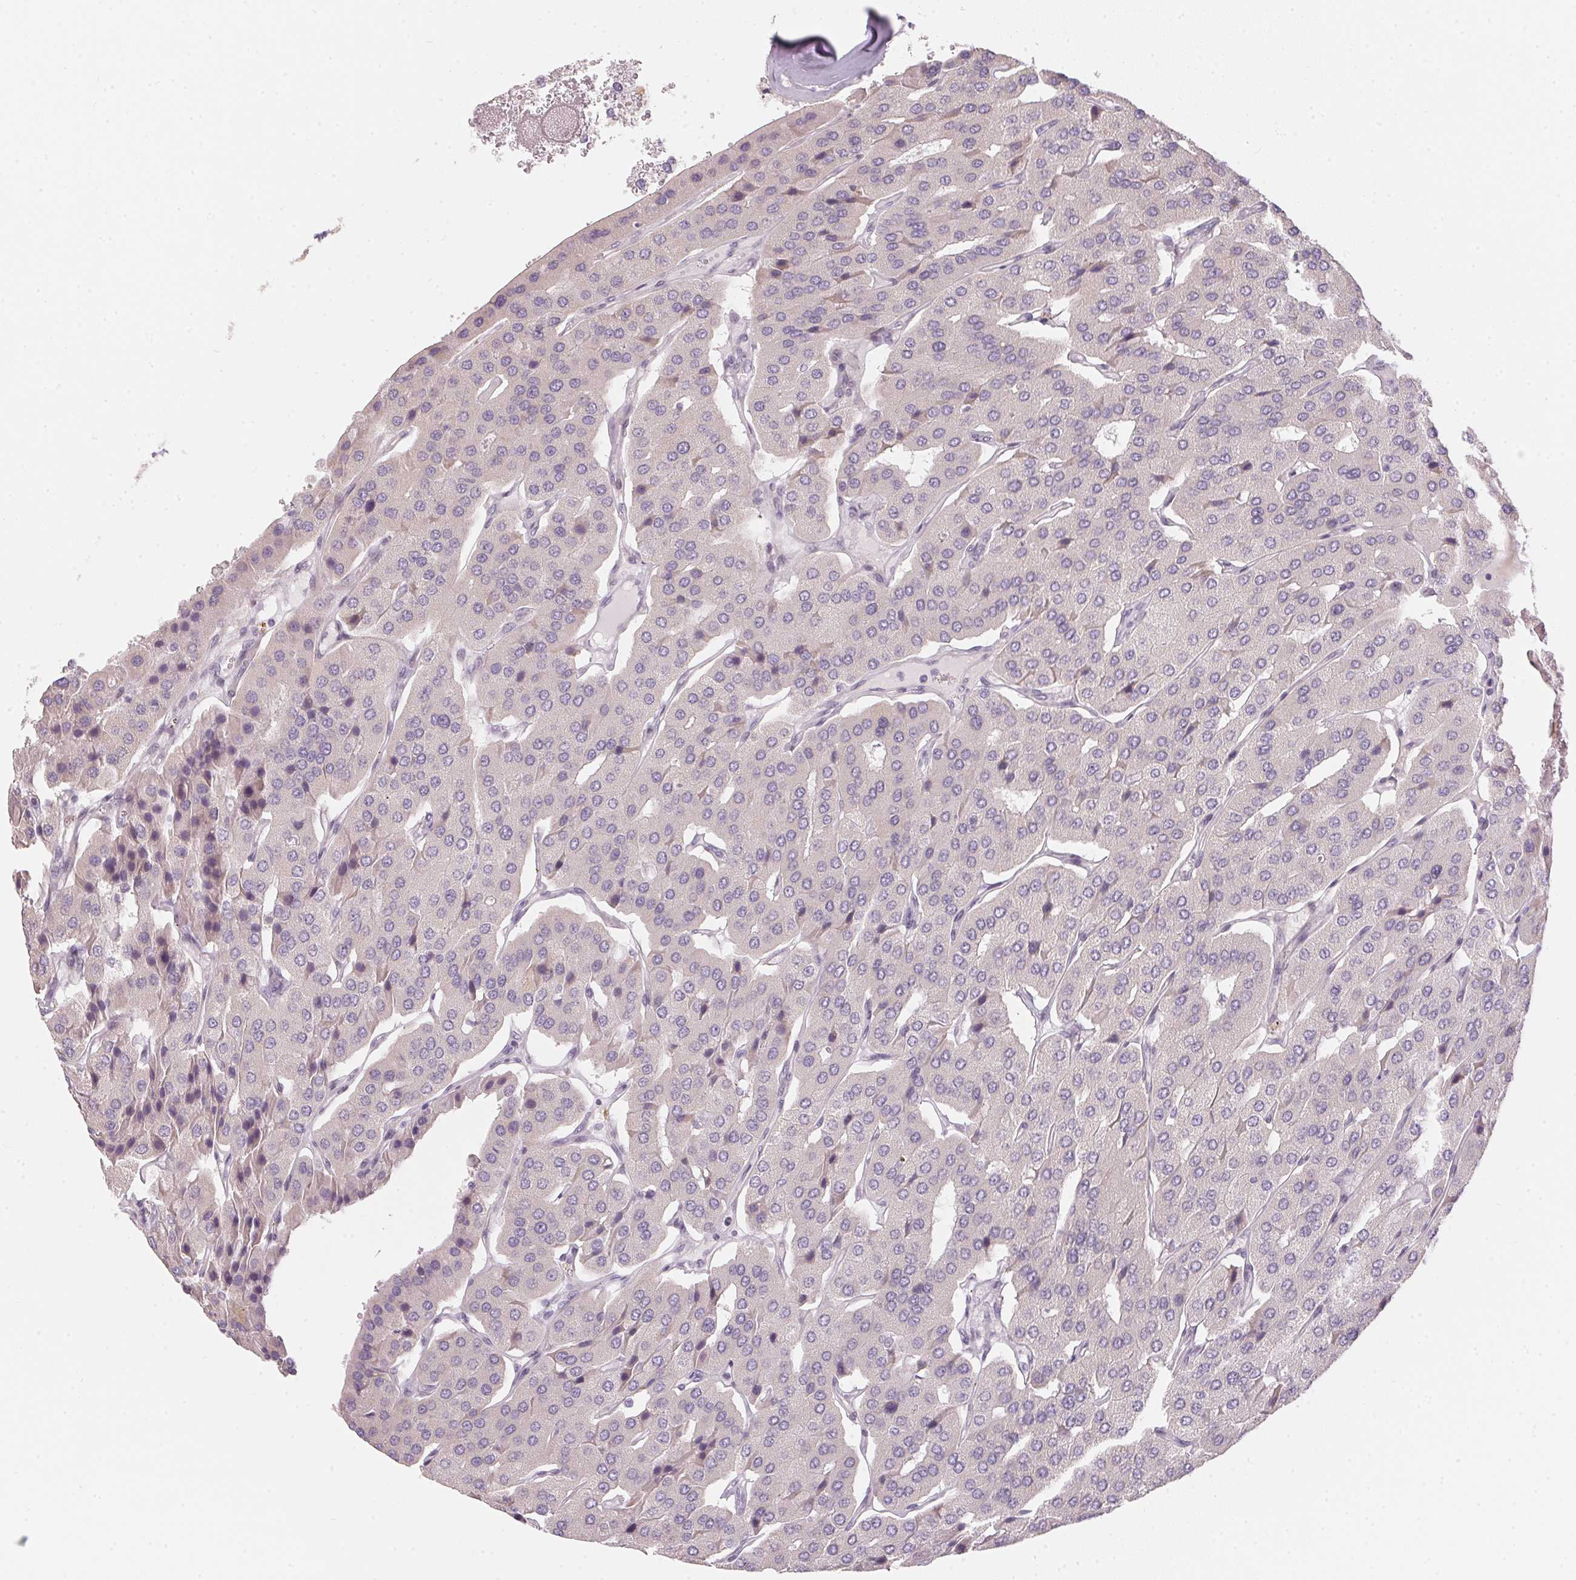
{"staining": {"intensity": "negative", "quantity": "none", "location": "none"}, "tissue": "parathyroid gland", "cell_type": "Glandular cells", "image_type": "normal", "snomed": [{"axis": "morphology", "description": "Normal tissue, NOS"}, {"axis": "morphology", "description": "Adenoma, NOS"}, {"axis": "topography", "description": "Parathyroid gland"}], "caption": "DAB immunohistochemical staining of normal parathyroid gland reveals no significant expression in glandular cells. (Immunohistochemistry, brightfield microscopy, high magnification).", "gene": "GDAP1L1", "patient": {"sex": "female", "age": 86}}